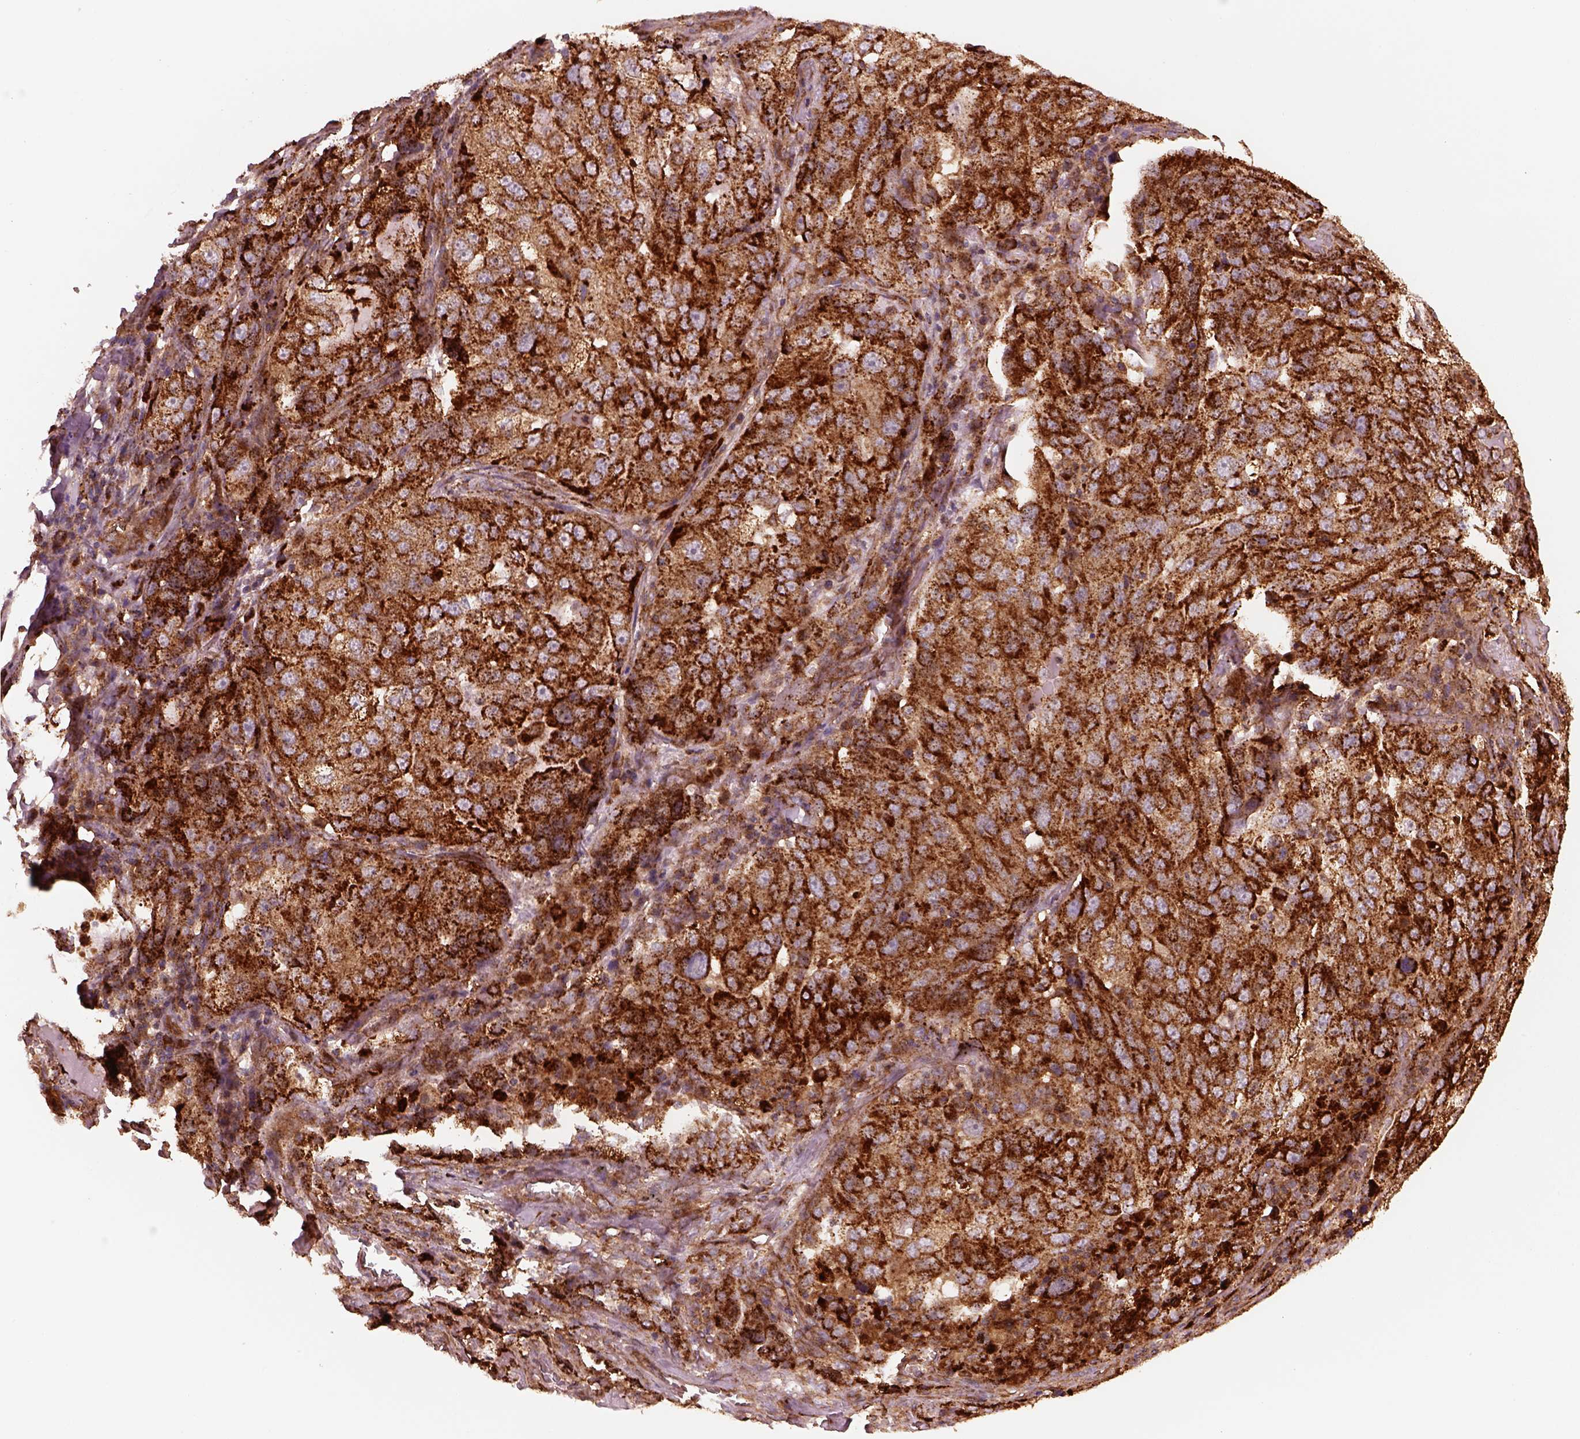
{"staining": {"intensity": "strong", "quantity": ">75%", "location": "cytoplasmic/membranous"}, "tissue": "lung cancer", "cell_type": "Tumor cells", "image_type": "cancer", "snomed": [{"axis": "morphology", "description": "Adenocarcinoma, NOS"}, {"axis": "topography", "description": "Lung"}], "caption": "Lung adenocarcinoma stained for a protein (brown) reveals strong cytoplasmic/membranous positive staining in about >75% of tumor cells.", "gene": "WASHC2A", "patient": {"sex": "female", "age": 61}}